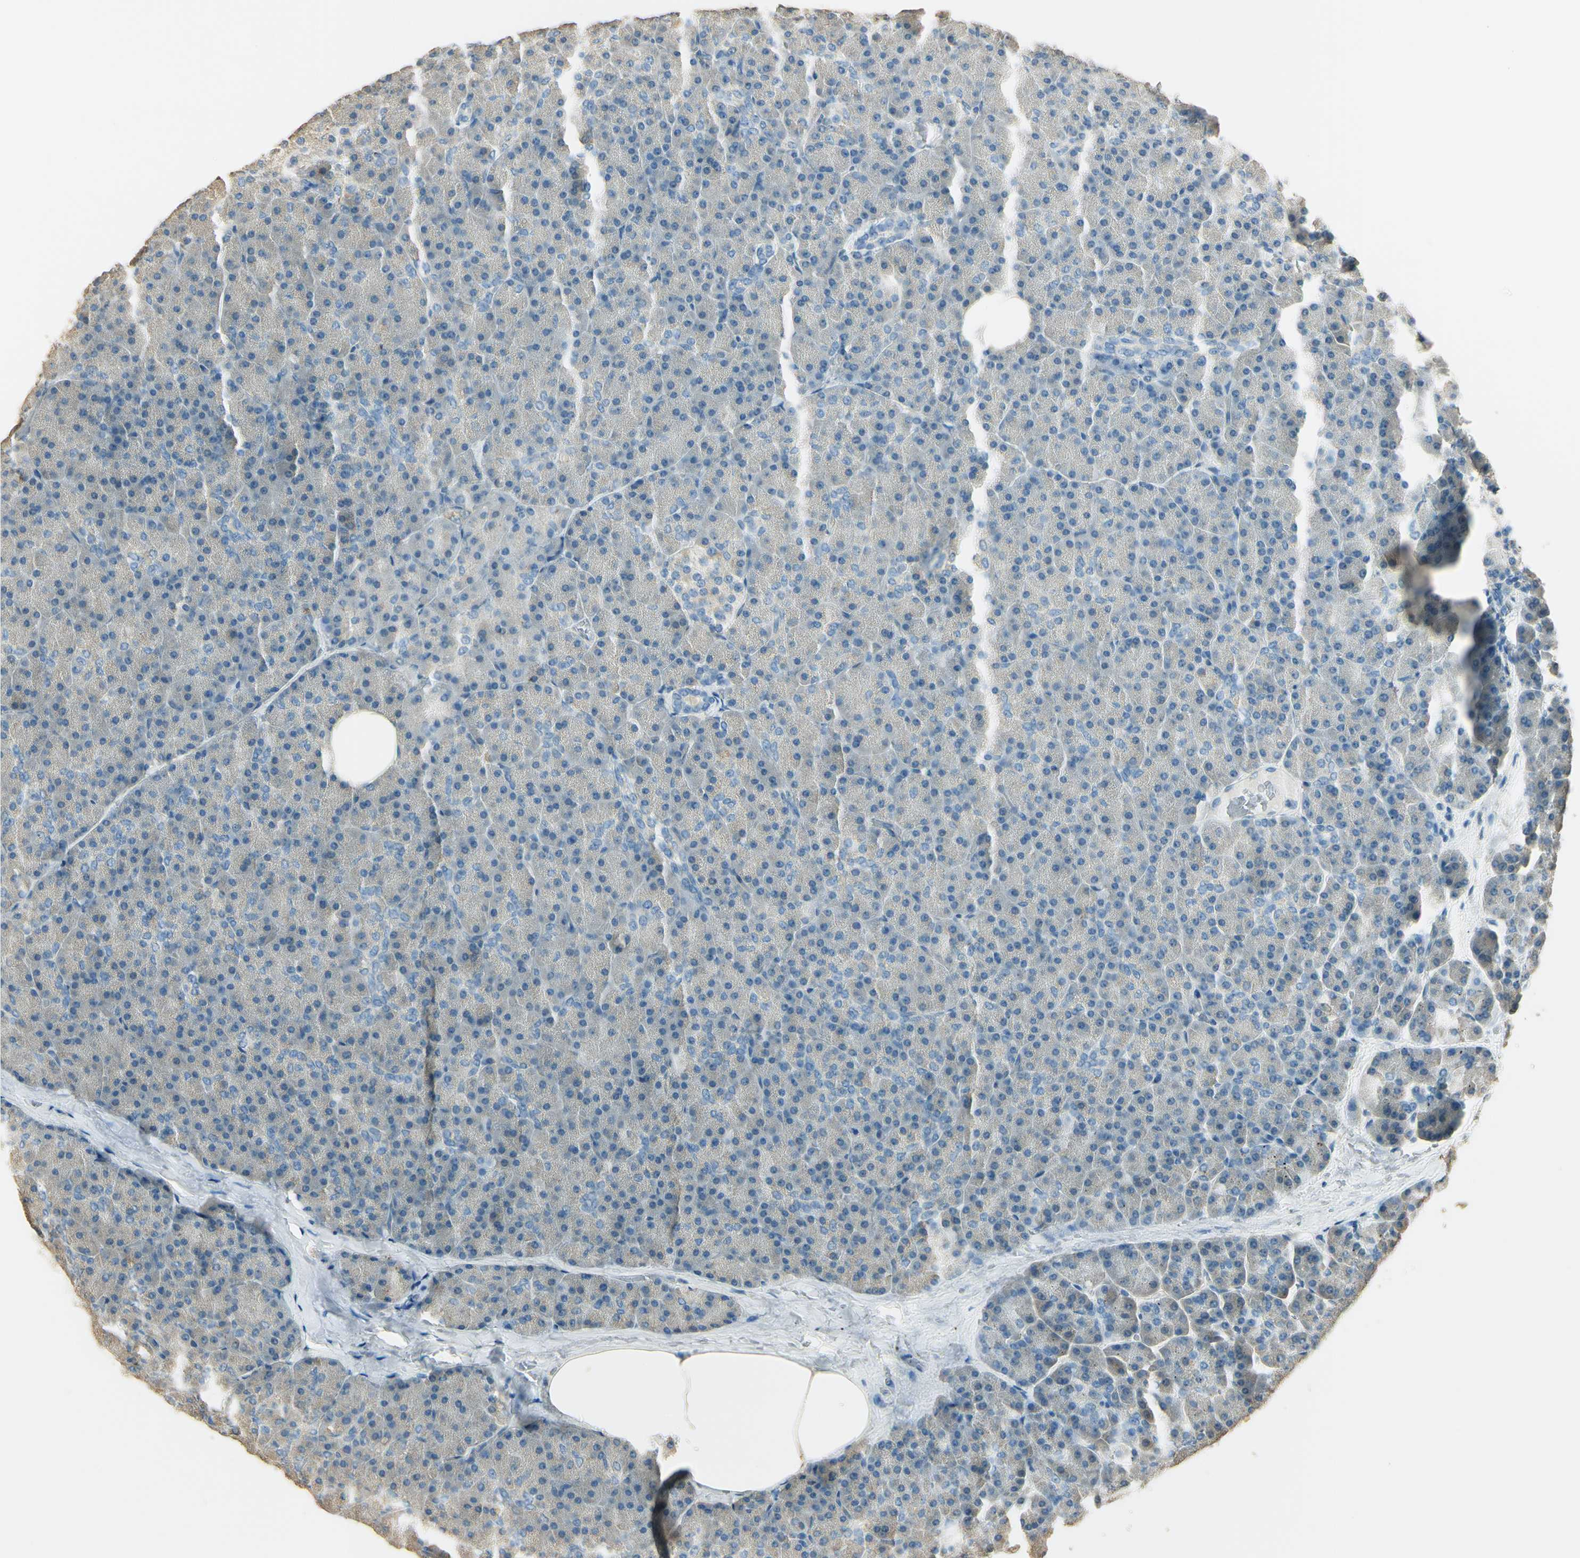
{"staining": {"intensity": "negative", "quantity": "none", "location": "none"}, "tissue": "pancreas", "cell_type": "Exocrine glandular cells", "image_type": "normal", "snomed": [{"axis": "morphology", "description": "Normal tissue, NOS"}, {"axis": "topography", "description": "Pancreas"}], "caption": "Exocrine glandular cells are negative for protein expression in benign human pancreas. Nuclei are stained in blue.", "gene": "UXS1", "patient": {"sex": "female", "age": 35}}